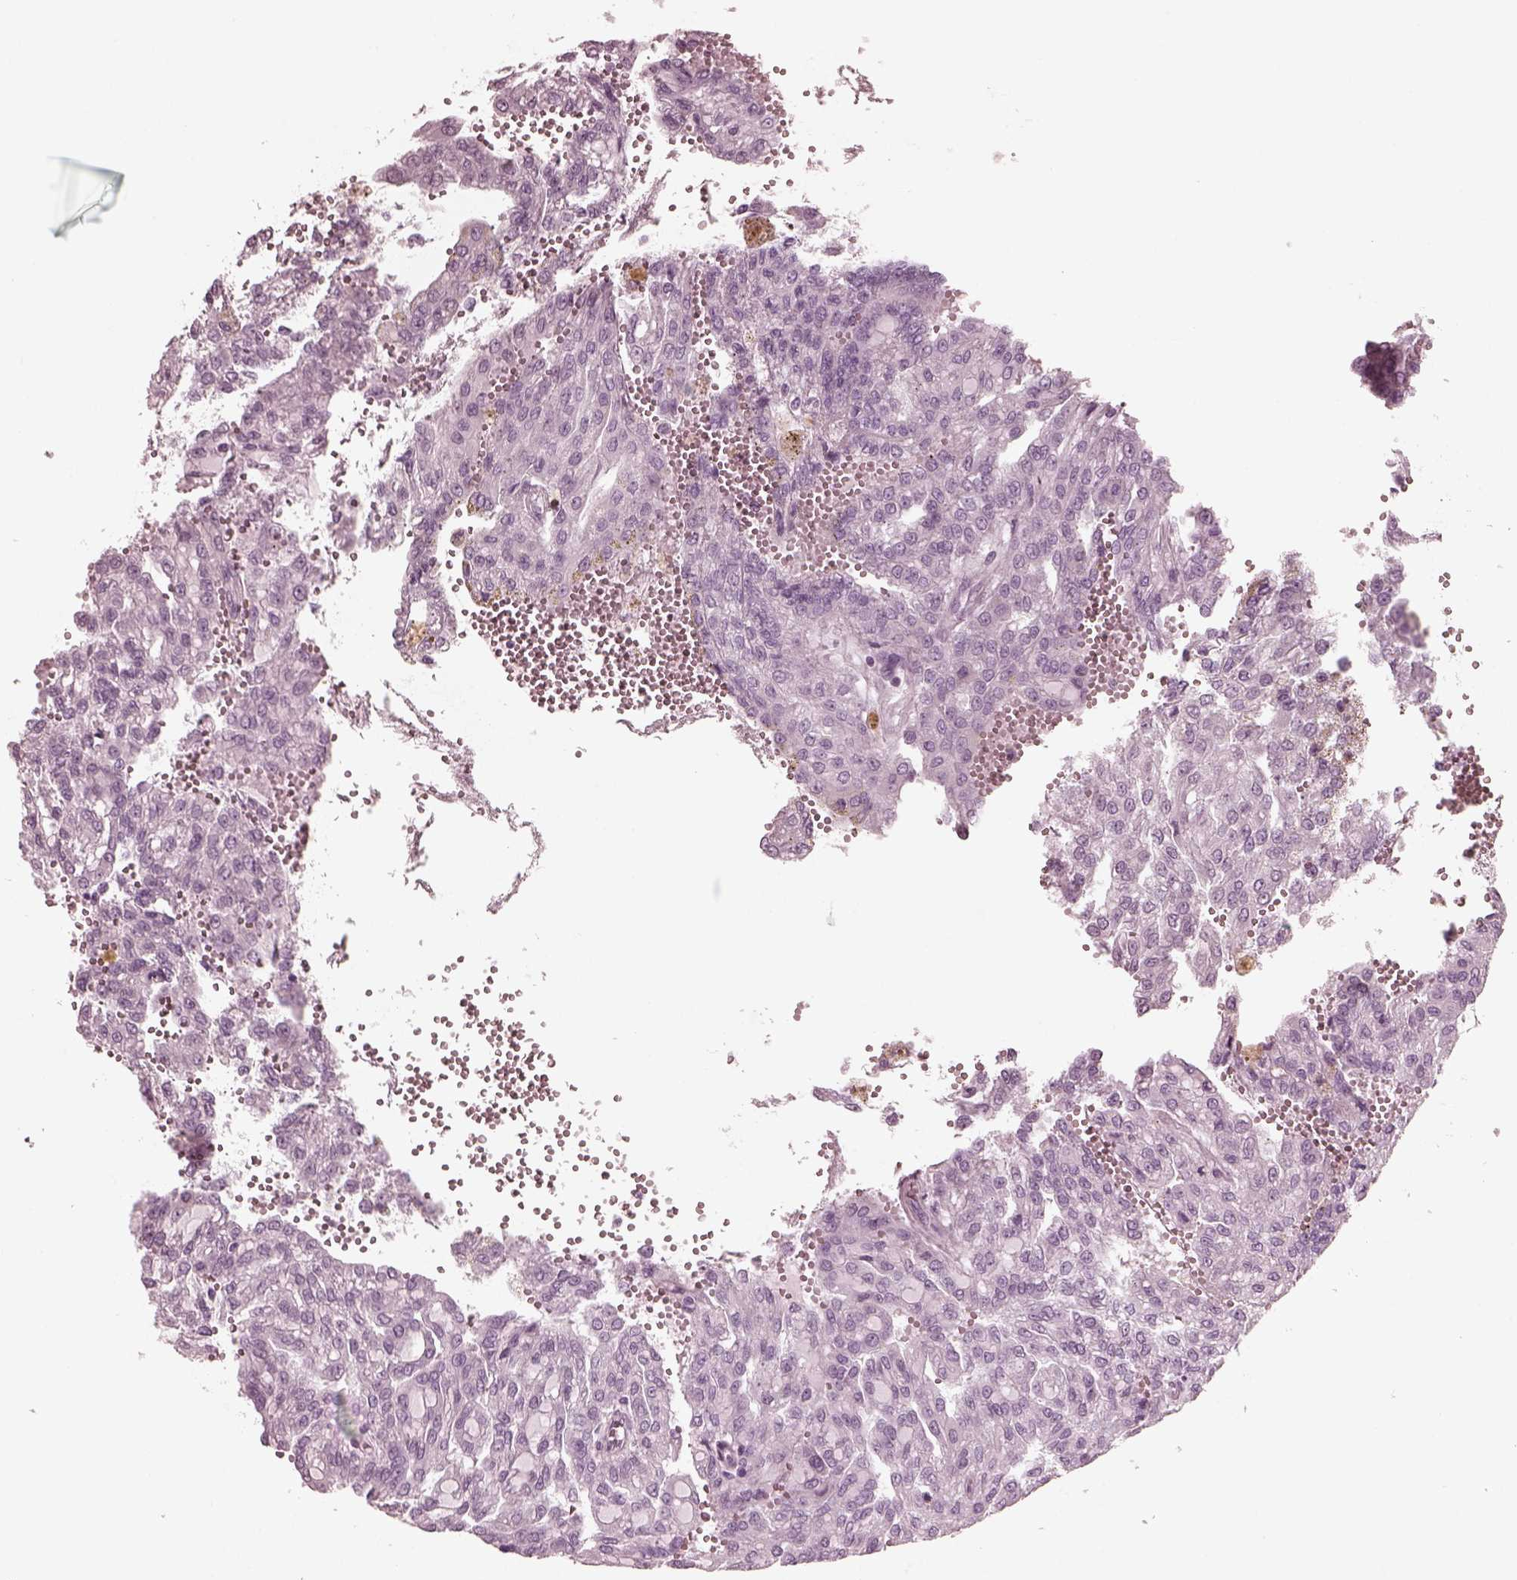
{"staining": {"intensity": "negative", "quantity": "none", "location": "none"}, "tissue": "renal cancer", "cell_type": "Tumor cells", "image_type": "cancer", "snomed": [{"axis": "morphology", "description": "Adenocarcinoma, NOS"}, {"axis": "topography", "description": "Kidney"}], "caption": "Tumor cells show no significant staining in renal adenocarcinoma.", "gene": "GRM6", "patient": {"sex": "male", "age": 63}}